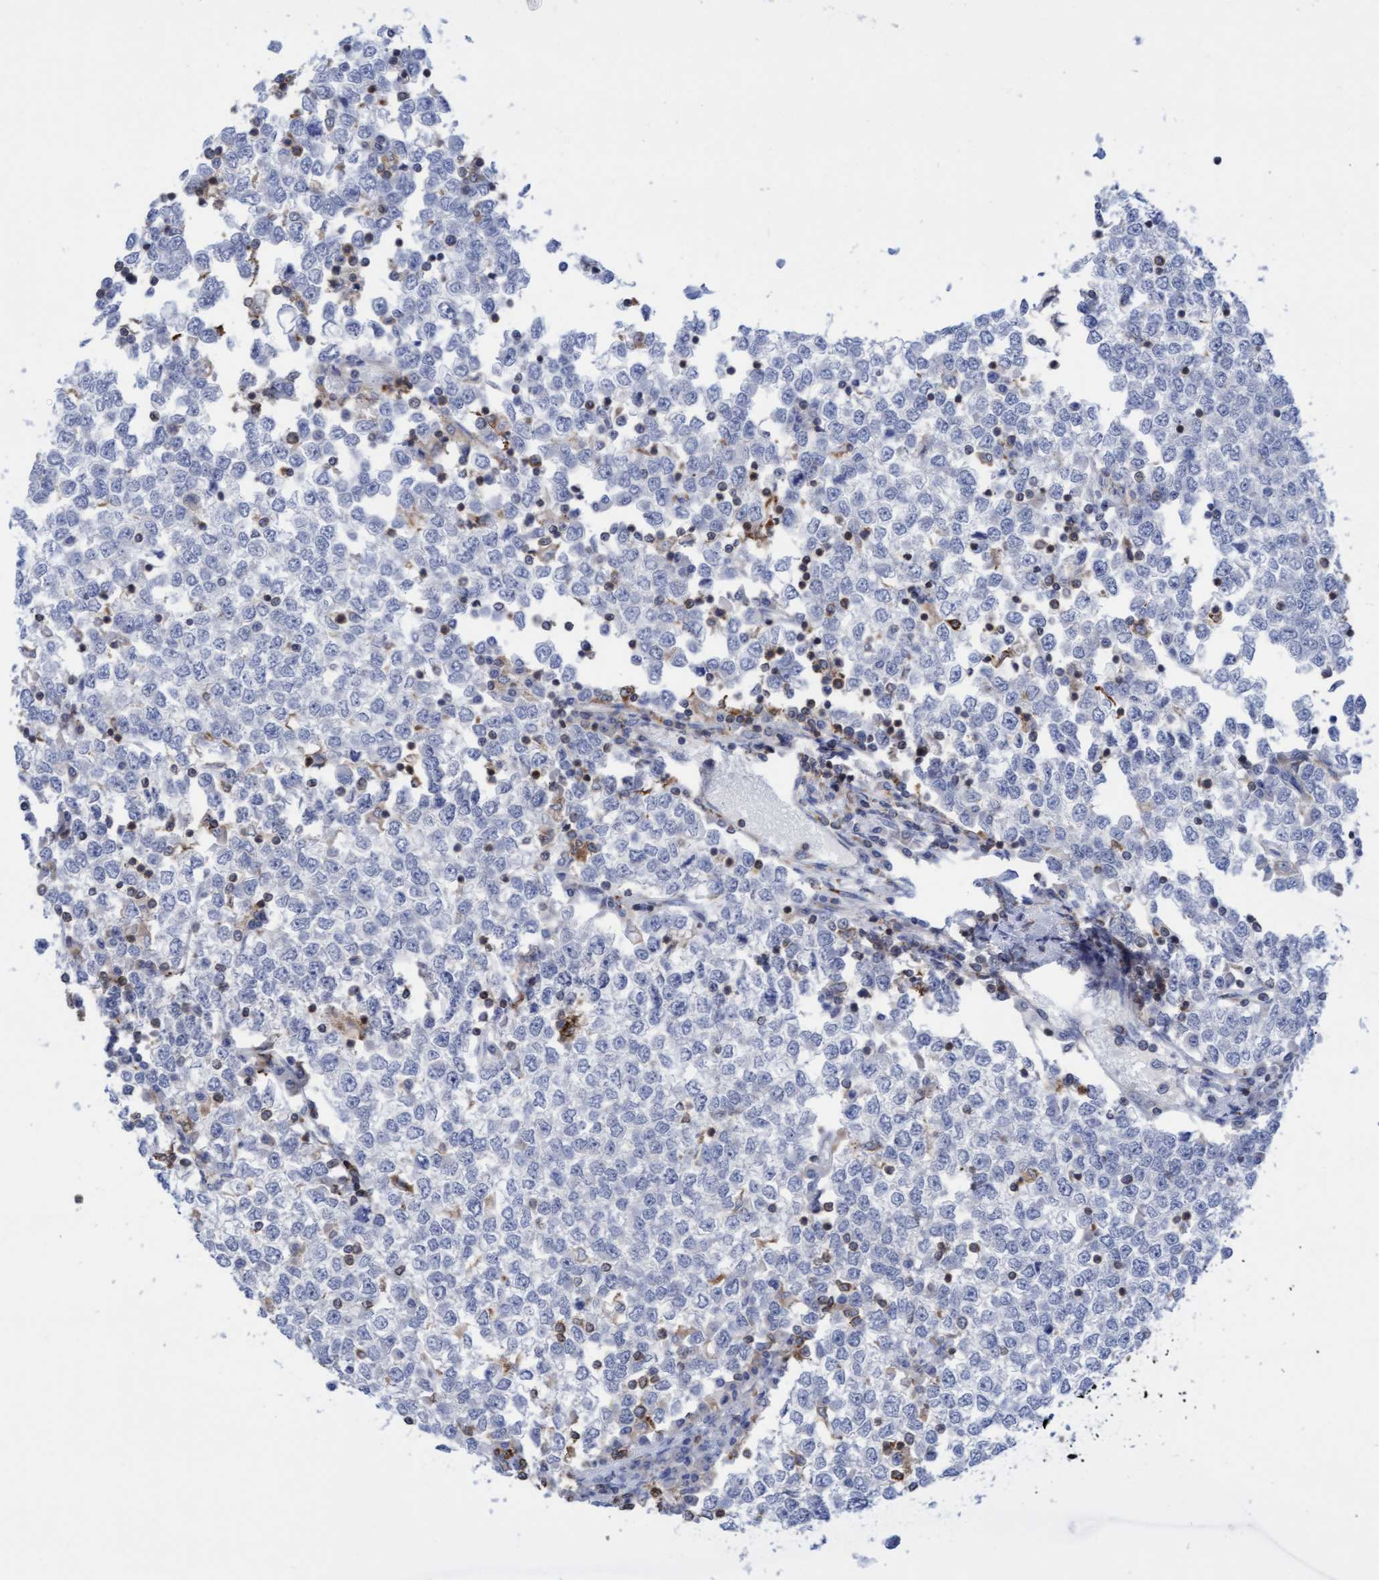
{"staining": {"intensity": "negative", "quantity": "none", "location": "none"}, "tissue": "testis cancer", "cell_type": "Tumor cells", "image_type": "cancer", "snomed": [{"axis": "morphology", "description": "Seminoma, NOS"}, {"axis": "topography", "description": "Testis"}], "caption": "Immunohistochemistry photomicrograph of neoplastic tissue: human seminoma (testis) stained with DAB demonstrates no significant protein positivity in tumor cells.", "gene": "FNBP1", "patient": {"sex": "male", "age": 65}}